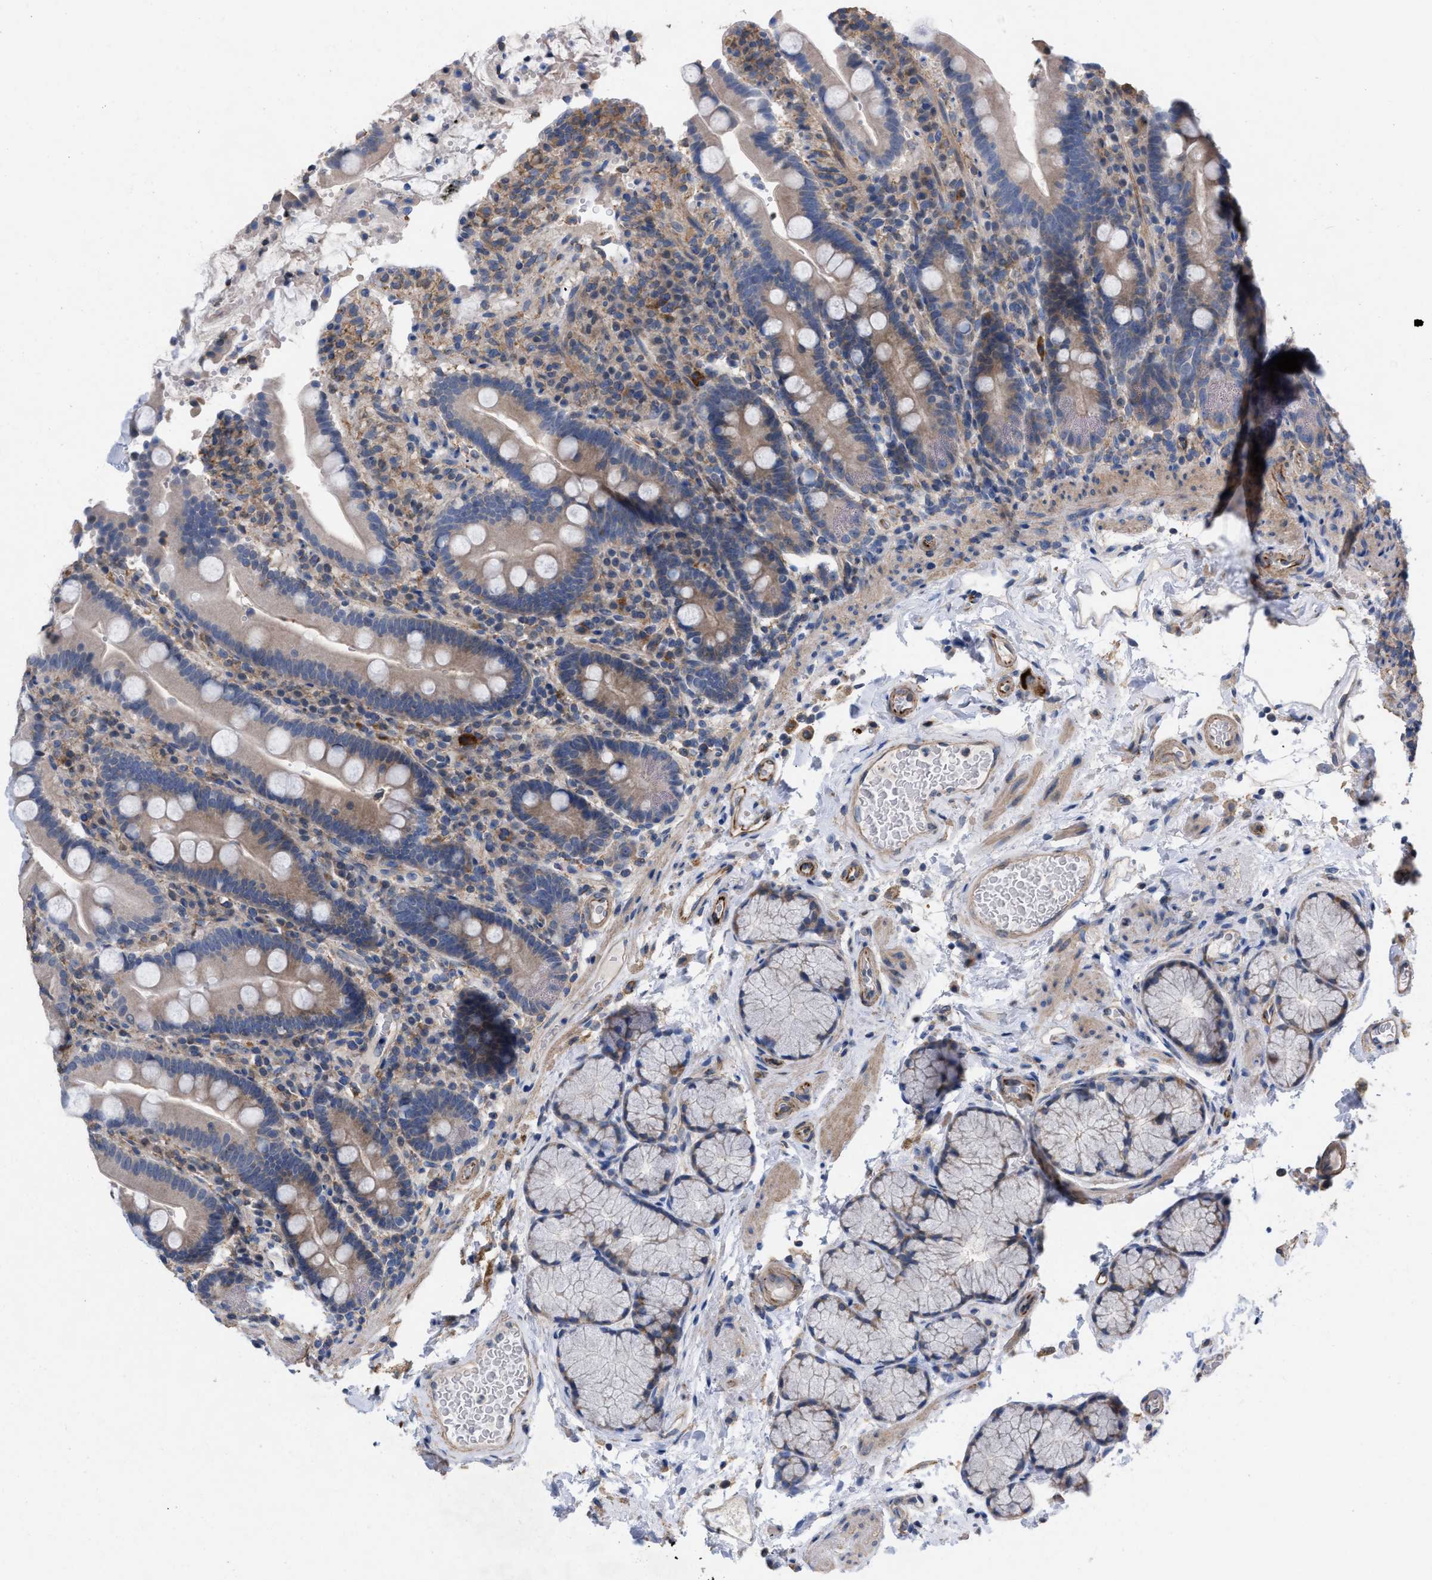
{"staining": {"intensity": "weak", "quantity": "25%-75%", "location": "cytoplasmic/membranous"}, "tissue": "duodenum", "cell_type": "Glandular cells", "image_type": "normal", "snomed": [{"axis": "morphology", "description": "Normal tissue, NOS"}, {"axis": "topography", "description": "Small intestine, NOS"}], "caption": "The photomicrograph exhibits a brown stain indicating the presence of a protein in the cytoplasmic/membranous of glandular cells in duodenum. (DAB (3,3'-diaminobenzidine) IHC with brightfield microscopy, high magnification).", "gene": "TMEM131", "patient": {"sex": "female", "age": 71}}